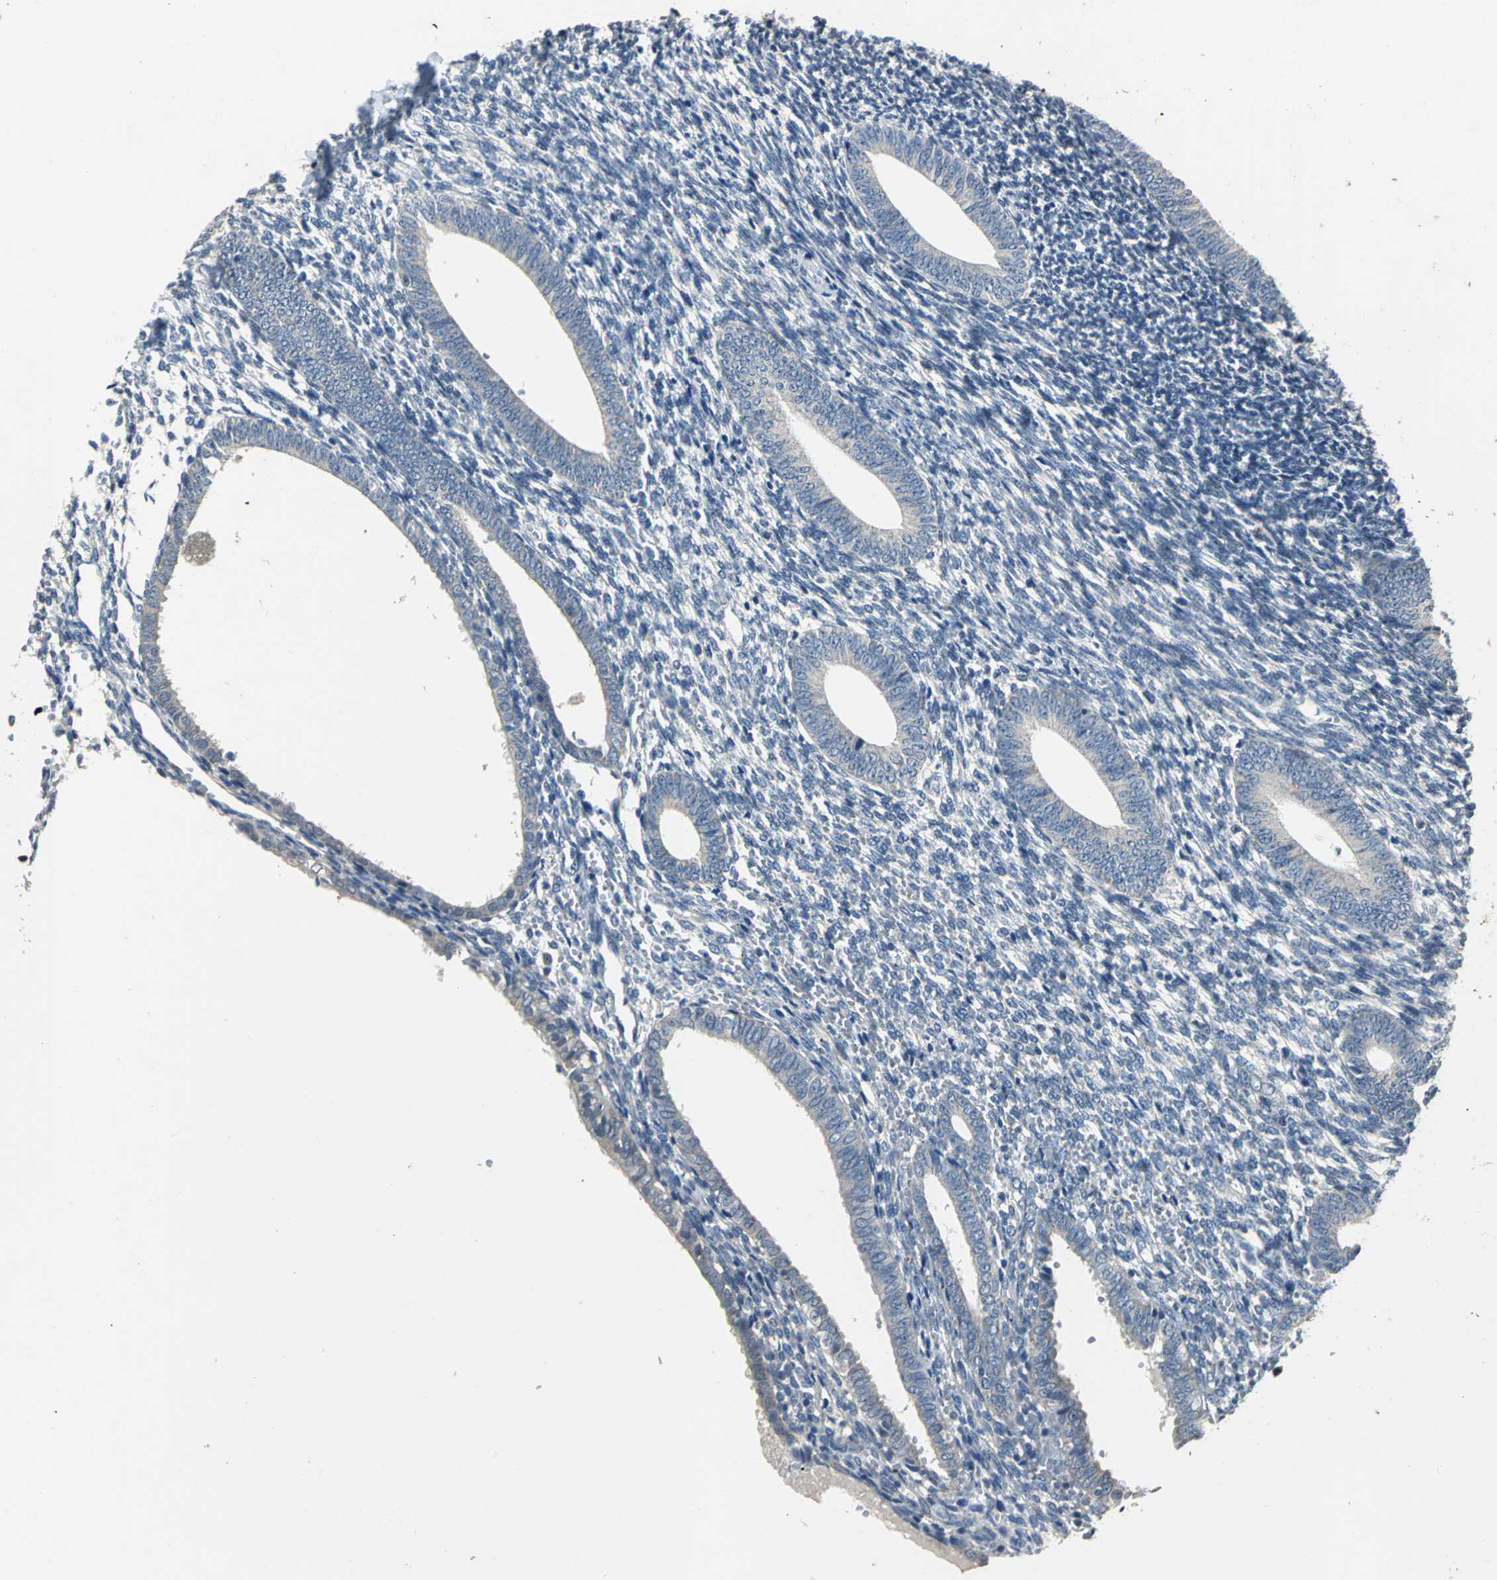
{"staining": {"intensity": "negative", "quantity": "none", "location": "none"}, "tissue": "endometrium", "cell_type": "Cells in endometrial stroma", "image_type": "normal", "snomed": [{"axis": "morphology", "description": "Normal tissue, NOS"}, {"axis": "topography", "description": "Endometrium"}], "caption": "This is an immunohistochemistry histopathology image of benign endometrium. There is no positivity in cells in endometrial stroma.", "gene": "JADE3", "patient": {"sex": "female", "age": 57}}